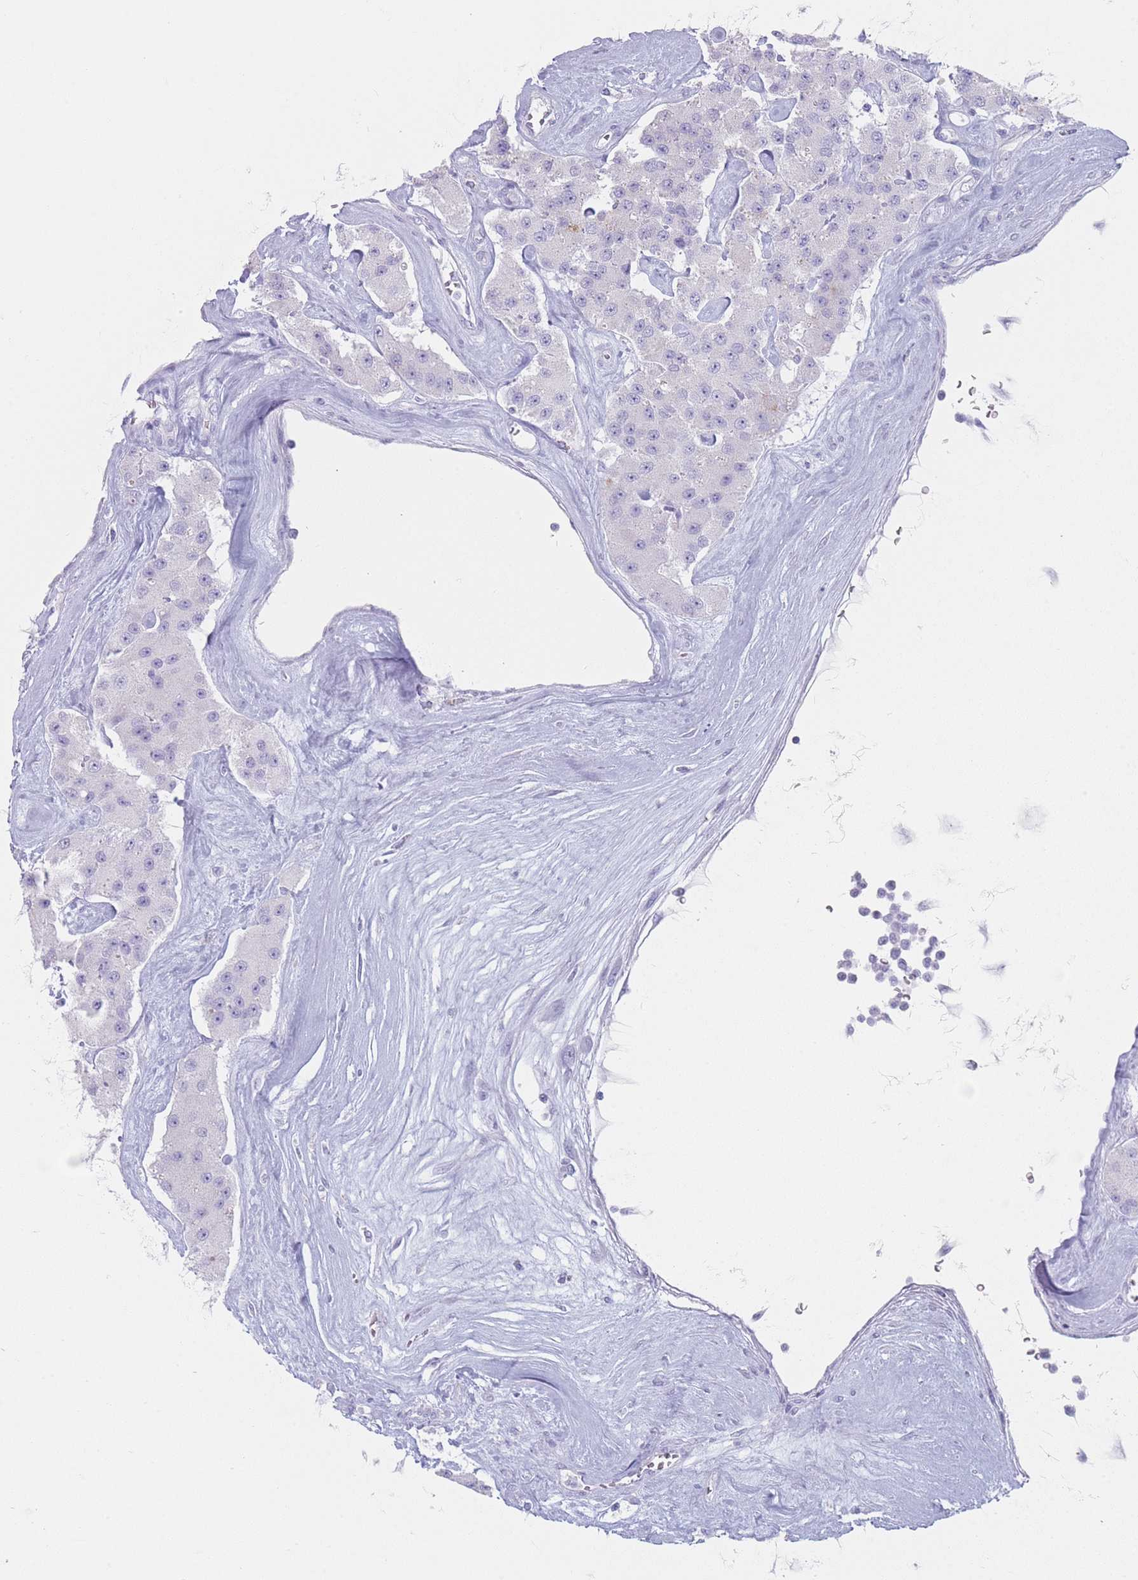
{"staining": {"intensity": "negative", "quantity": "none", "location": "none"}, "tissue": "carcinoid", "cell_type": "Tumor cells", "image_type": "cancer", "snomed": [{"axis": "morphology", "description": "Carcinoid, malignant, NOS"}, {"axis": "topography", "description": "Pancreas"}], "caption": "Tumor cells are negative for protein expression in human carcinoid. (Brightfield microscopy of DAB (3,3'-diaminobenzidine) immunohistochemistry at high magnification).", "gene": "GPR12", "patient": {"sex": "male", "age": 41}}